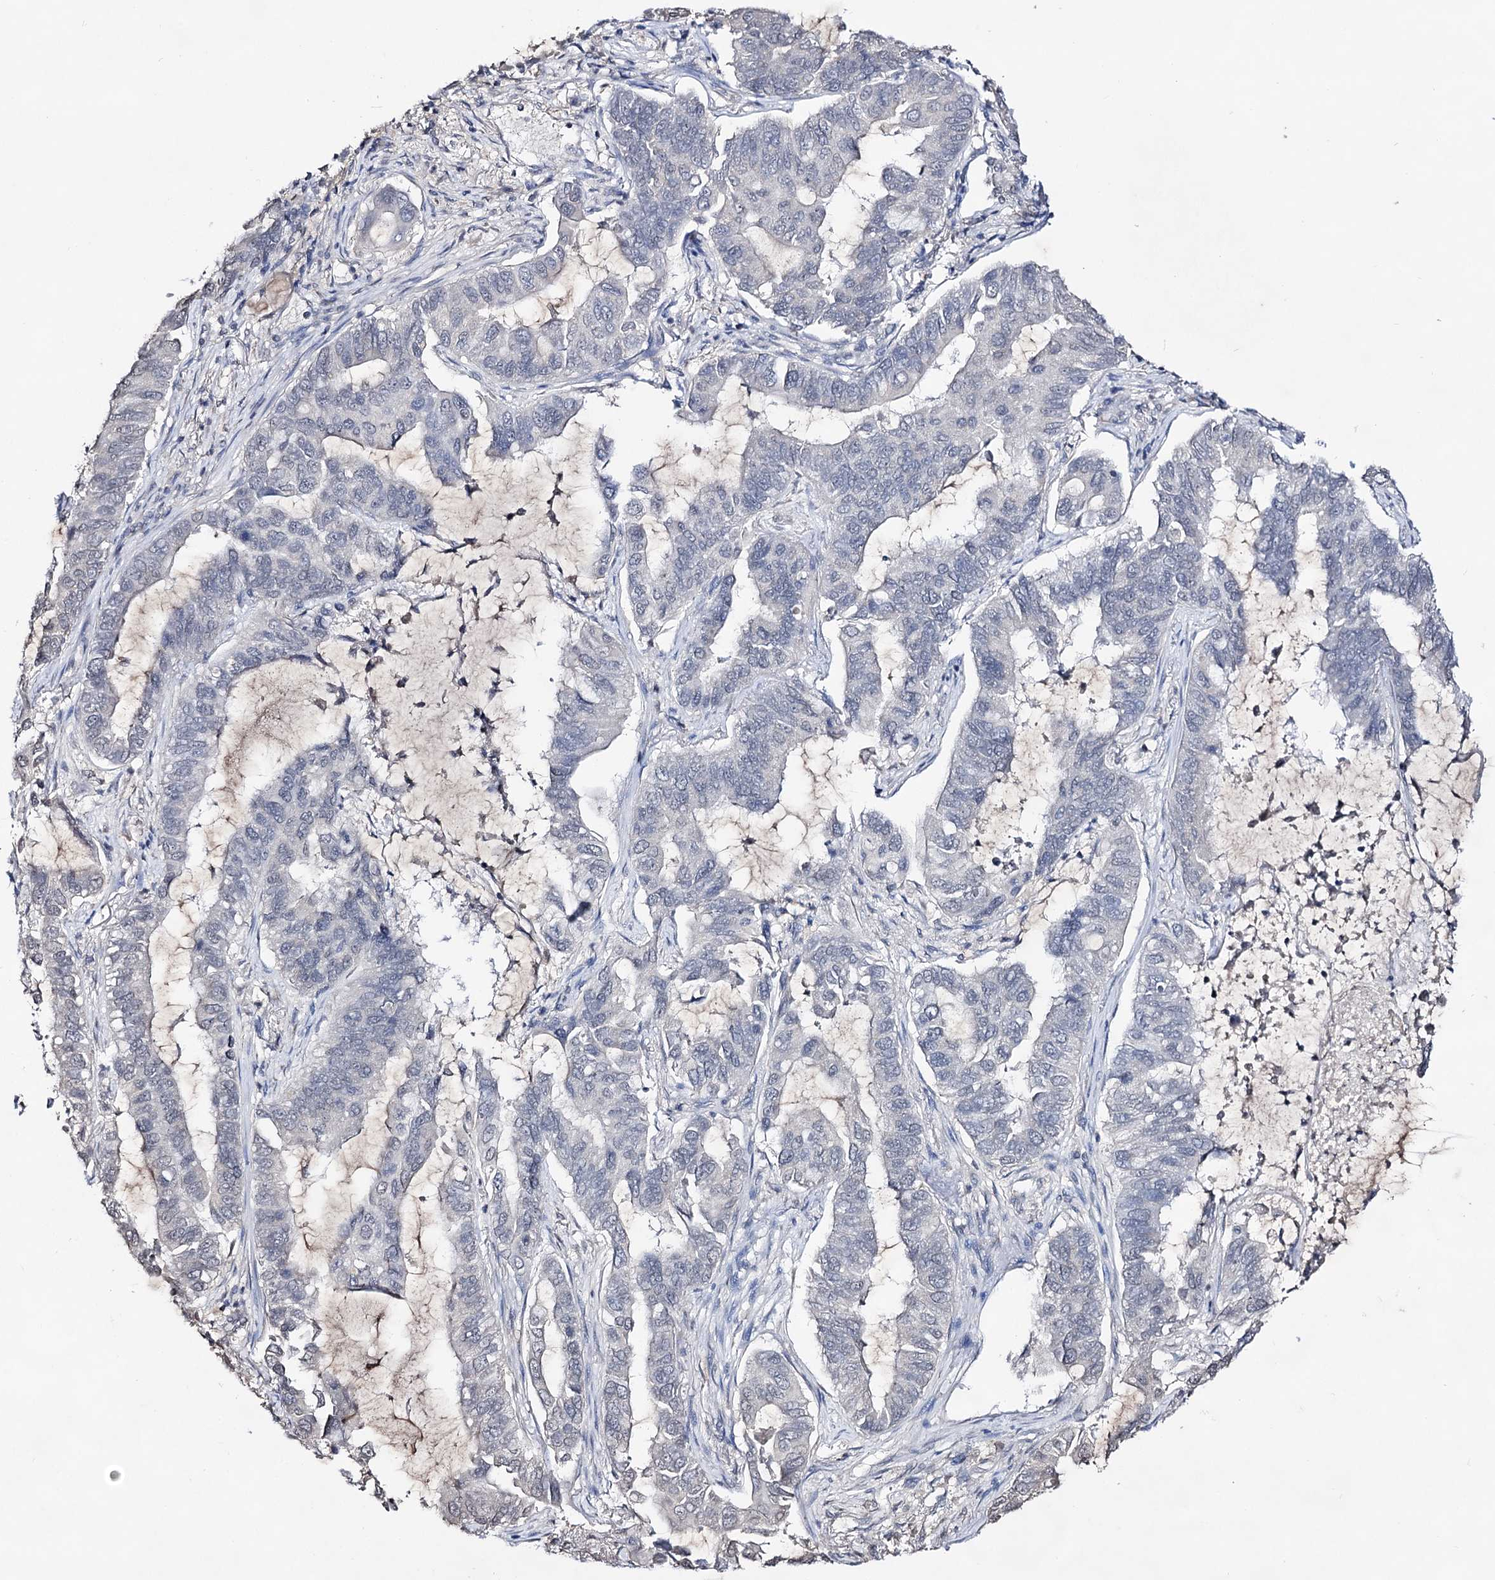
{"staining": {"intensity": "negative", "quantity": "none", "location": "none"}, "tissue": "lung cancer", "cell_type": "Tumor cells", "image_type": "cancer", "snomed": [{"axis": "morphology", "description": "Adenocarcinoma, NOS"}, {"axis": "topography", "description": "Lung"}], "caption": "High power microscopy image of an immunohistochemistry image of lung cancer (adenocarcinoma), revealing no significant staining in tumor cells.", "gene": "PLIN1", "patient": {"sex": "male", "age": 64}}